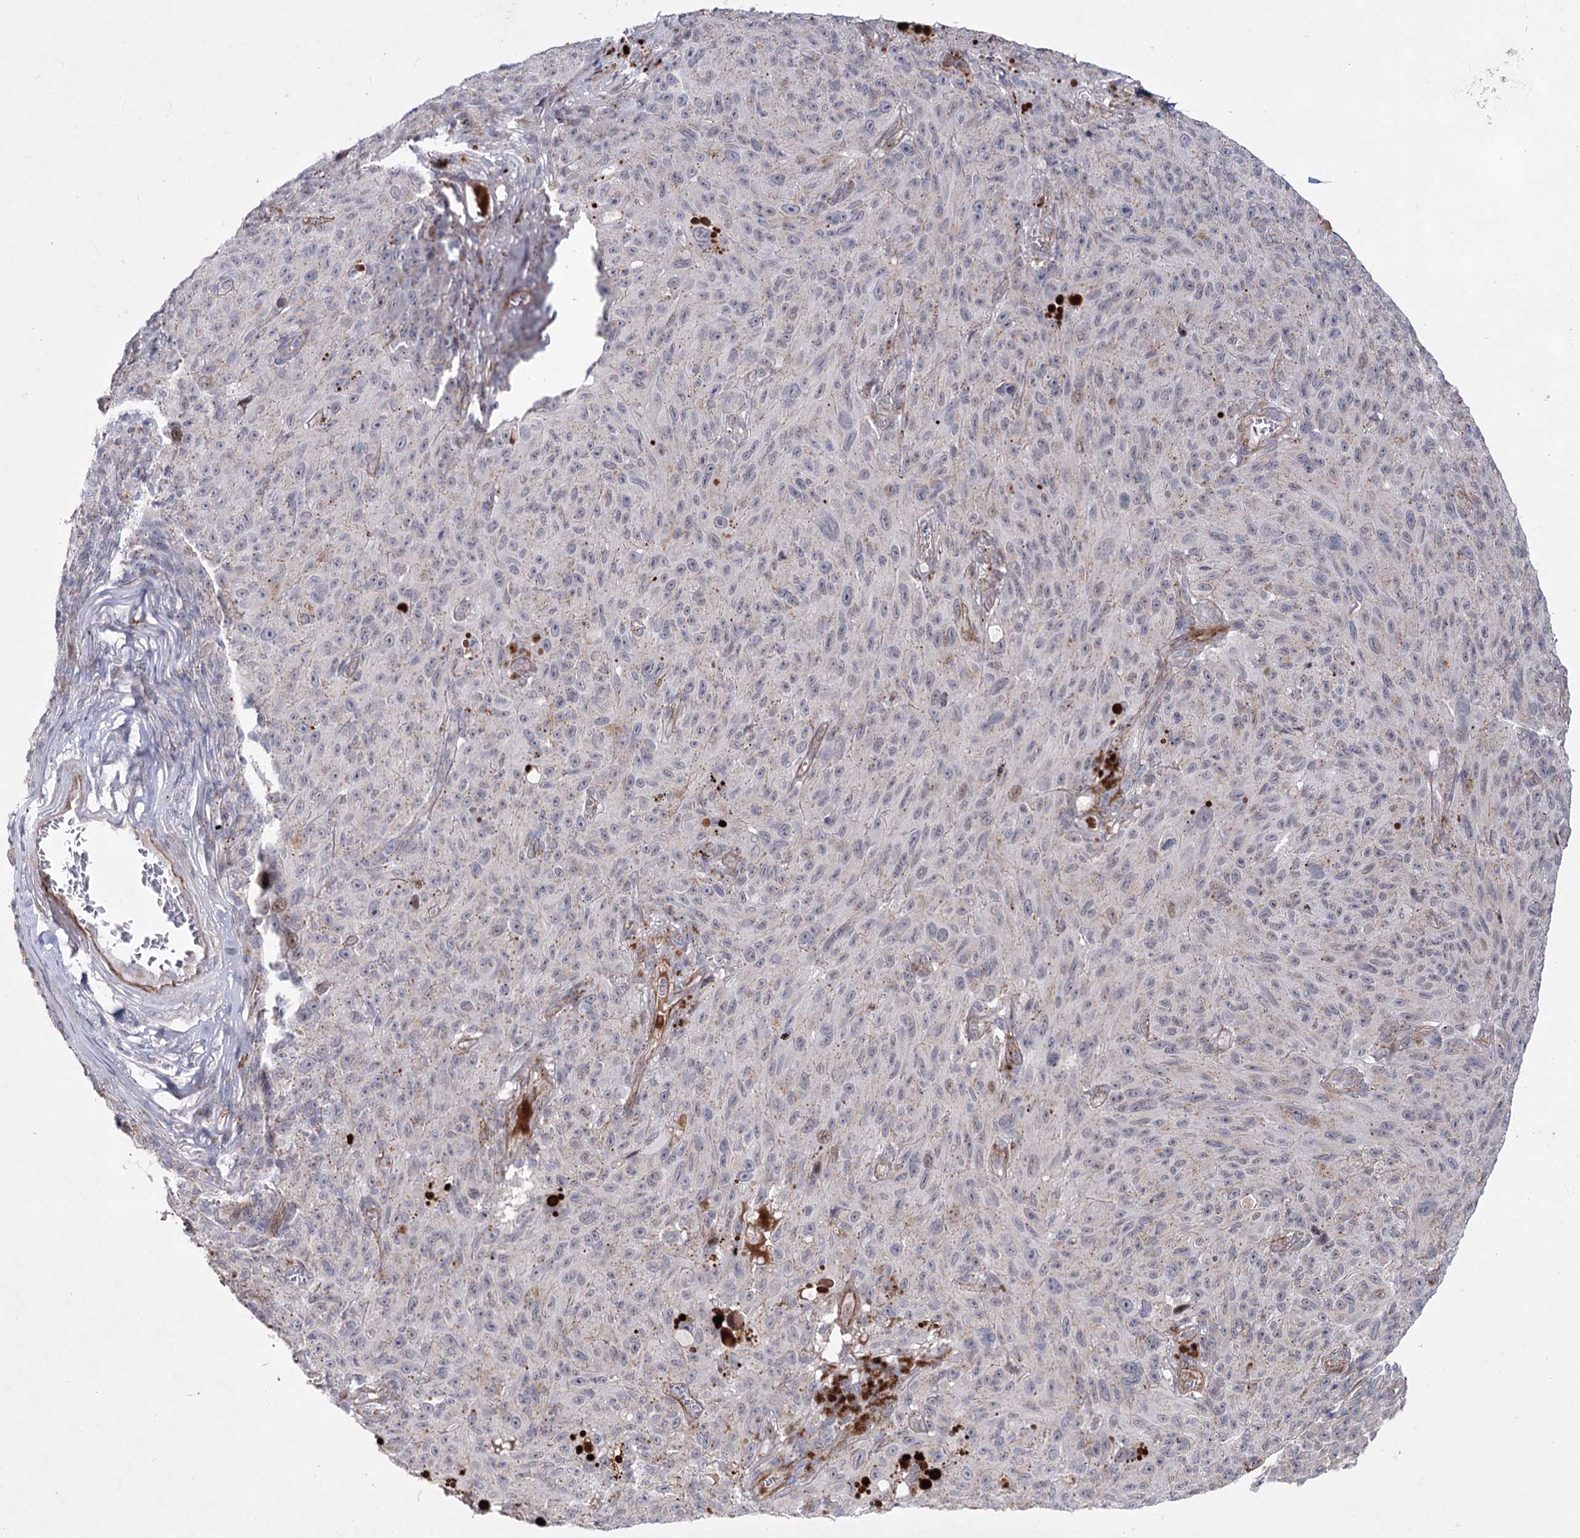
{"staining": {"intensity": "negative", "quantity": "none", "location": "none"}, "tissue": "melanoma", "cell_type": "Tumor cells", "image_type": "cancer", "snomed": [{"axis": "morphology", "description": "Malignant melanoma, NOS"}, {"axis": "topography", "description": "Skin"}], "caption": "Human melanoma stained for a protein using IHC shows no positivity in tumor cells.", "gene": "ATL2", "patient": {"sex": "female", "age": 82}}